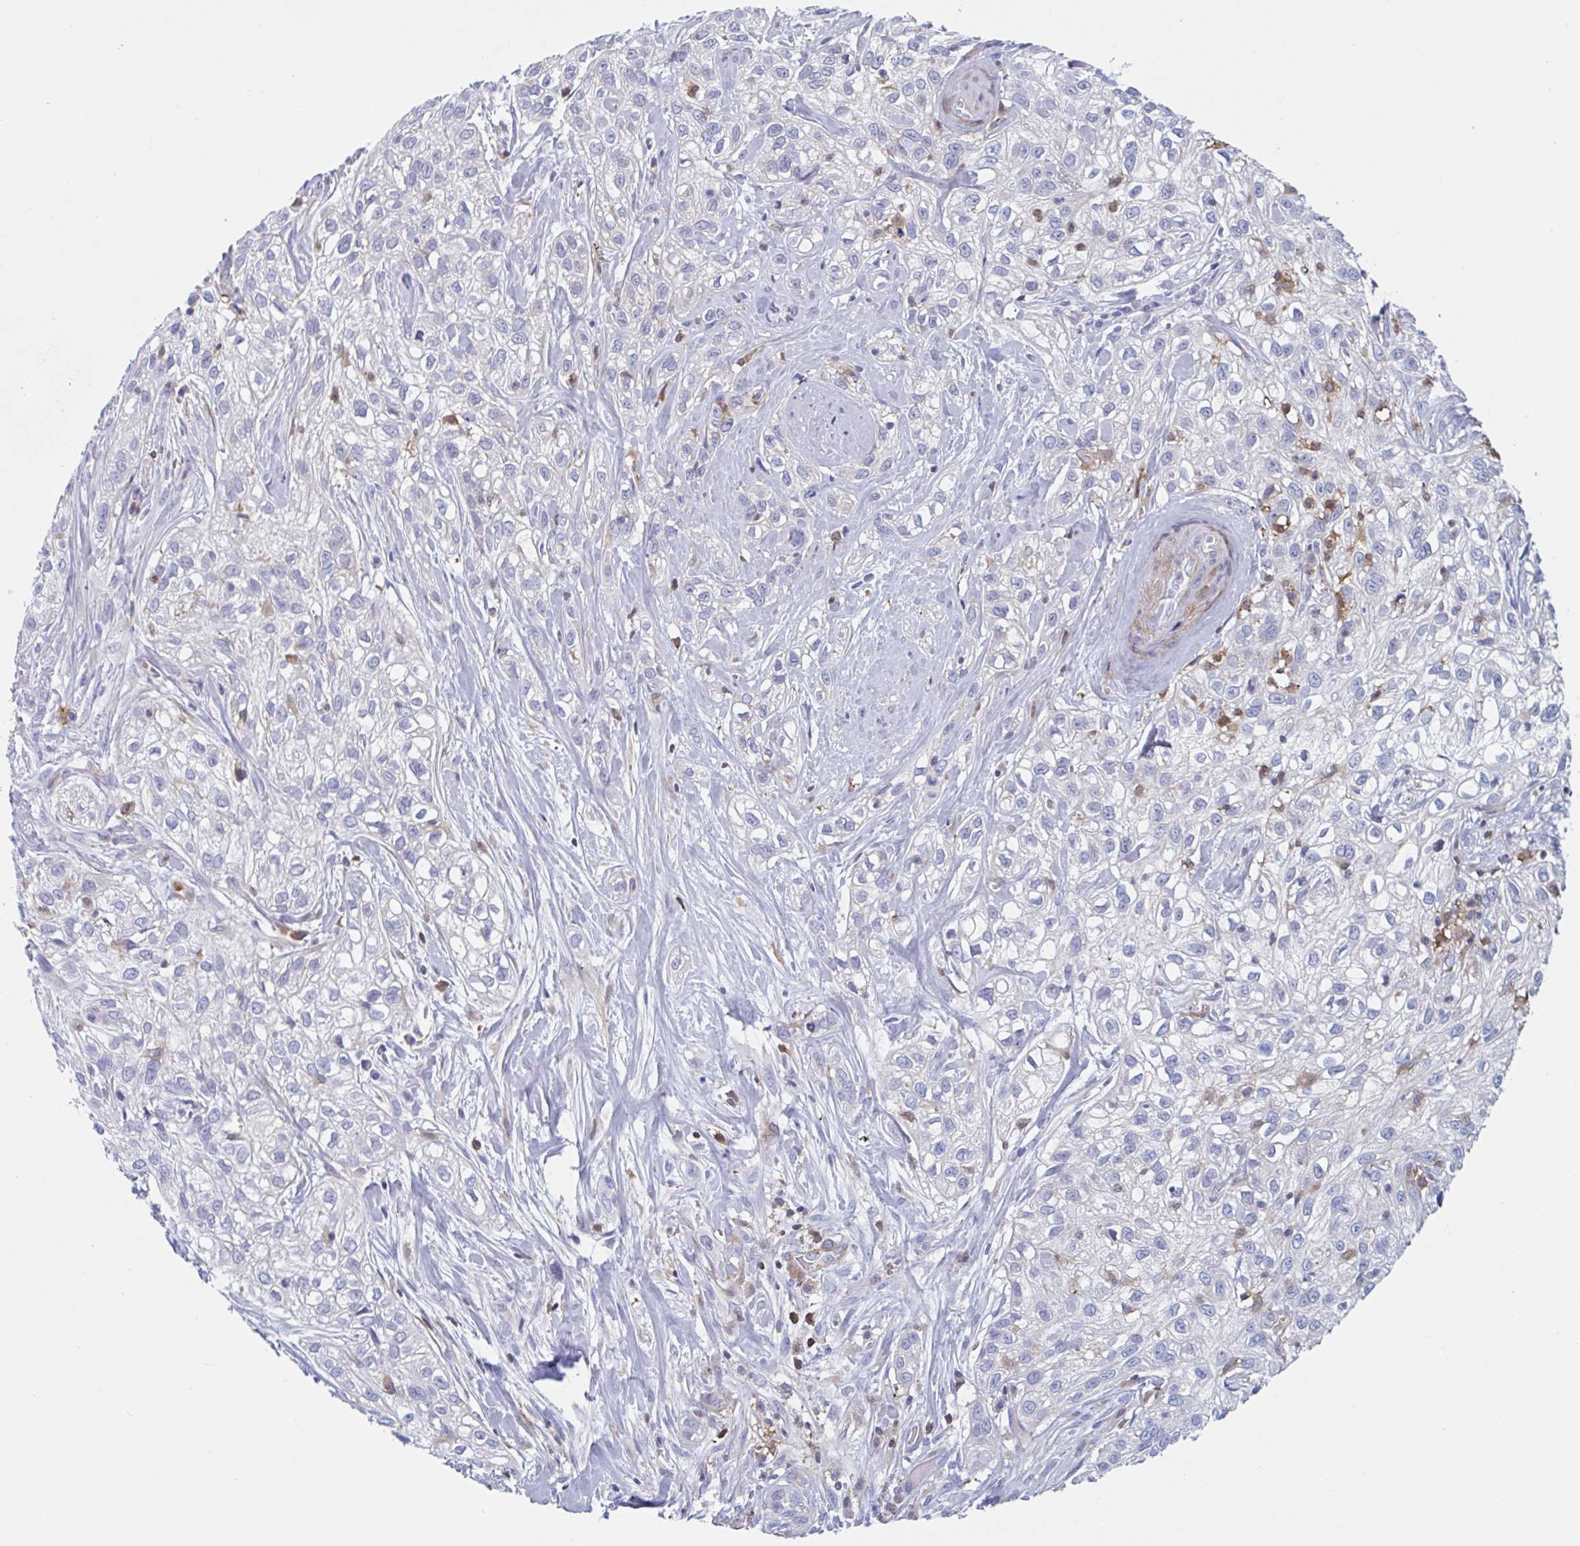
{"staining": {"intensity": "negative", "quantity": "none", "location": "none"}, "tissue": "skin cancer", "cell_type": "Tumor cells", "image_type": "cancer", "snomed": [{"axis": "morphology", "description": "Squamous cell carcinoma, NOS"}, {"axis": "topography", "description": "Skin"}], "caption": "Immunohistochemistry of human skin cancer shows no expression in tumor cells.", "gene": "EFHD1", "patient": {"sex": "male", "age": 82}}